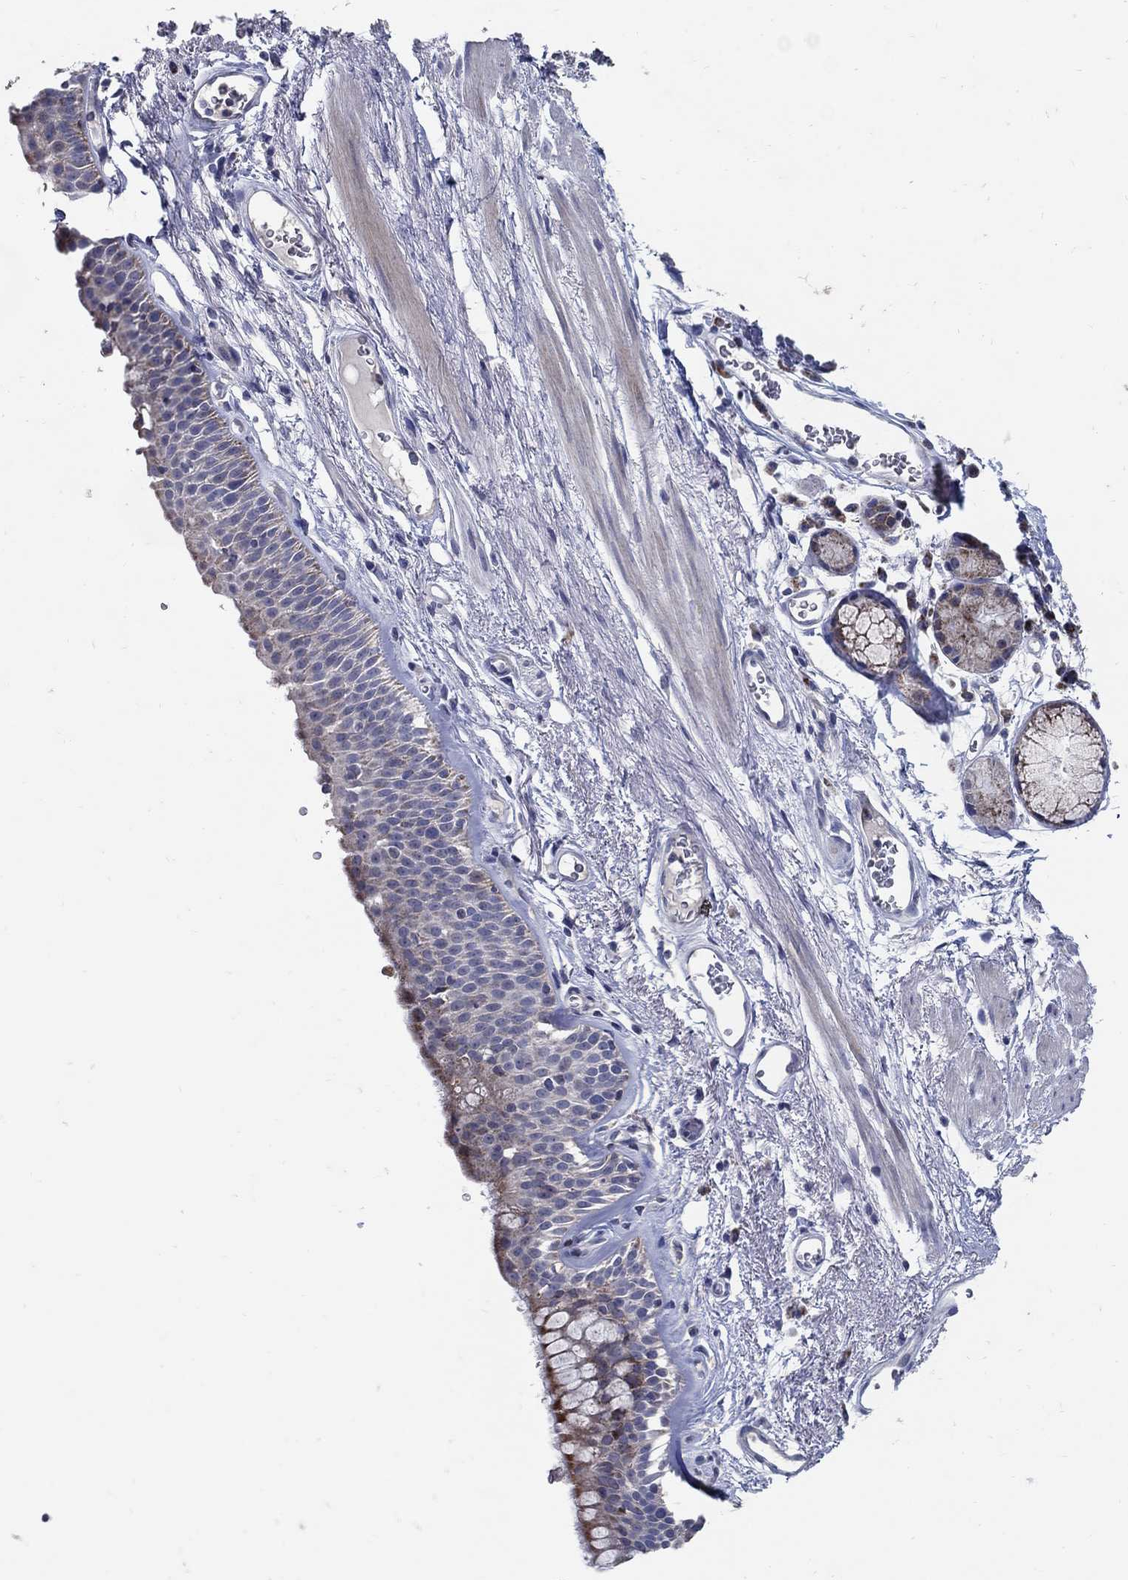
{"staining": {"intensity": "moderate", "quantity": "<25%", "location": "cytoplasmic/membranous"}, "tissue": "bronchus", "cell_type": "Respiratory epithelial cells", "image_type": "normal", "snomed": [{"axis": "morphology", "description": "Normal tissue, NOS"}, {"axis": "topography", "description": "Bronchus"}, {"axis": "topography", "description": "Lung"}], "caption": "Protein staining of normal bronchus reveals moderate cytoplasmic/membranous positivity in approximately <25% of respiratory epithelial cells.", "gene": "HMX2", "patient": {"sex": "female", "age": 57}}